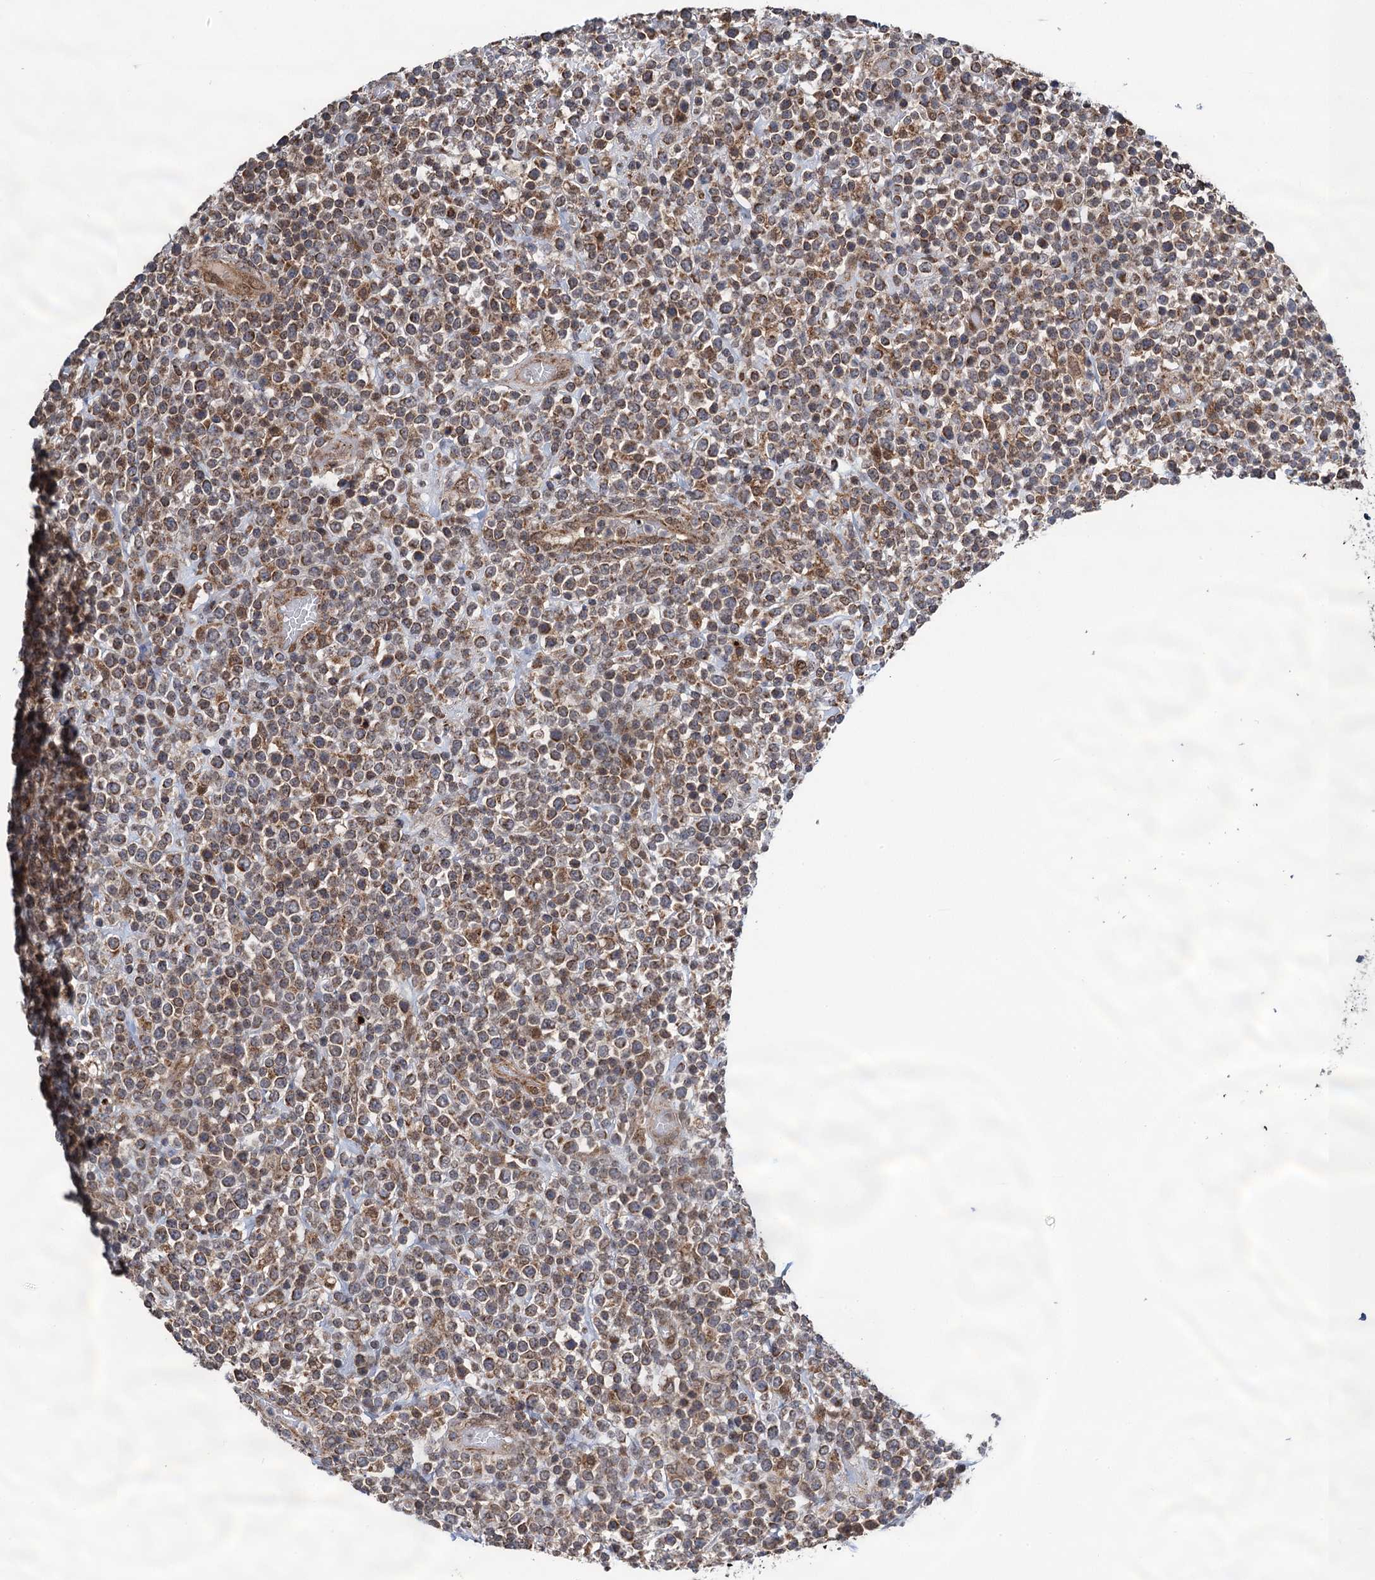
{"staining": {"intensity": "moderate", "quantity": ">75%", "location": "cytoplasmic/membranous"}, "tissue": "lymphoma", "cell_type": "Tumor cells", "image_type": "cancer", "snomed": [{"axis": "morphology", "description": "Malignant lymphoma, non-Hodgkin's type, High grade"}, {"axis": "topography", "description": "Colon"}], "caption": "The immunohistochemical stain shows moderate cytoplasmic/membranous positivity in tumor cells of high-grade malignant lymphoma, non-Hodgkin's type tissue.", "gene": "CMPK2", "patient": {"sex": "female", "age": 53}}